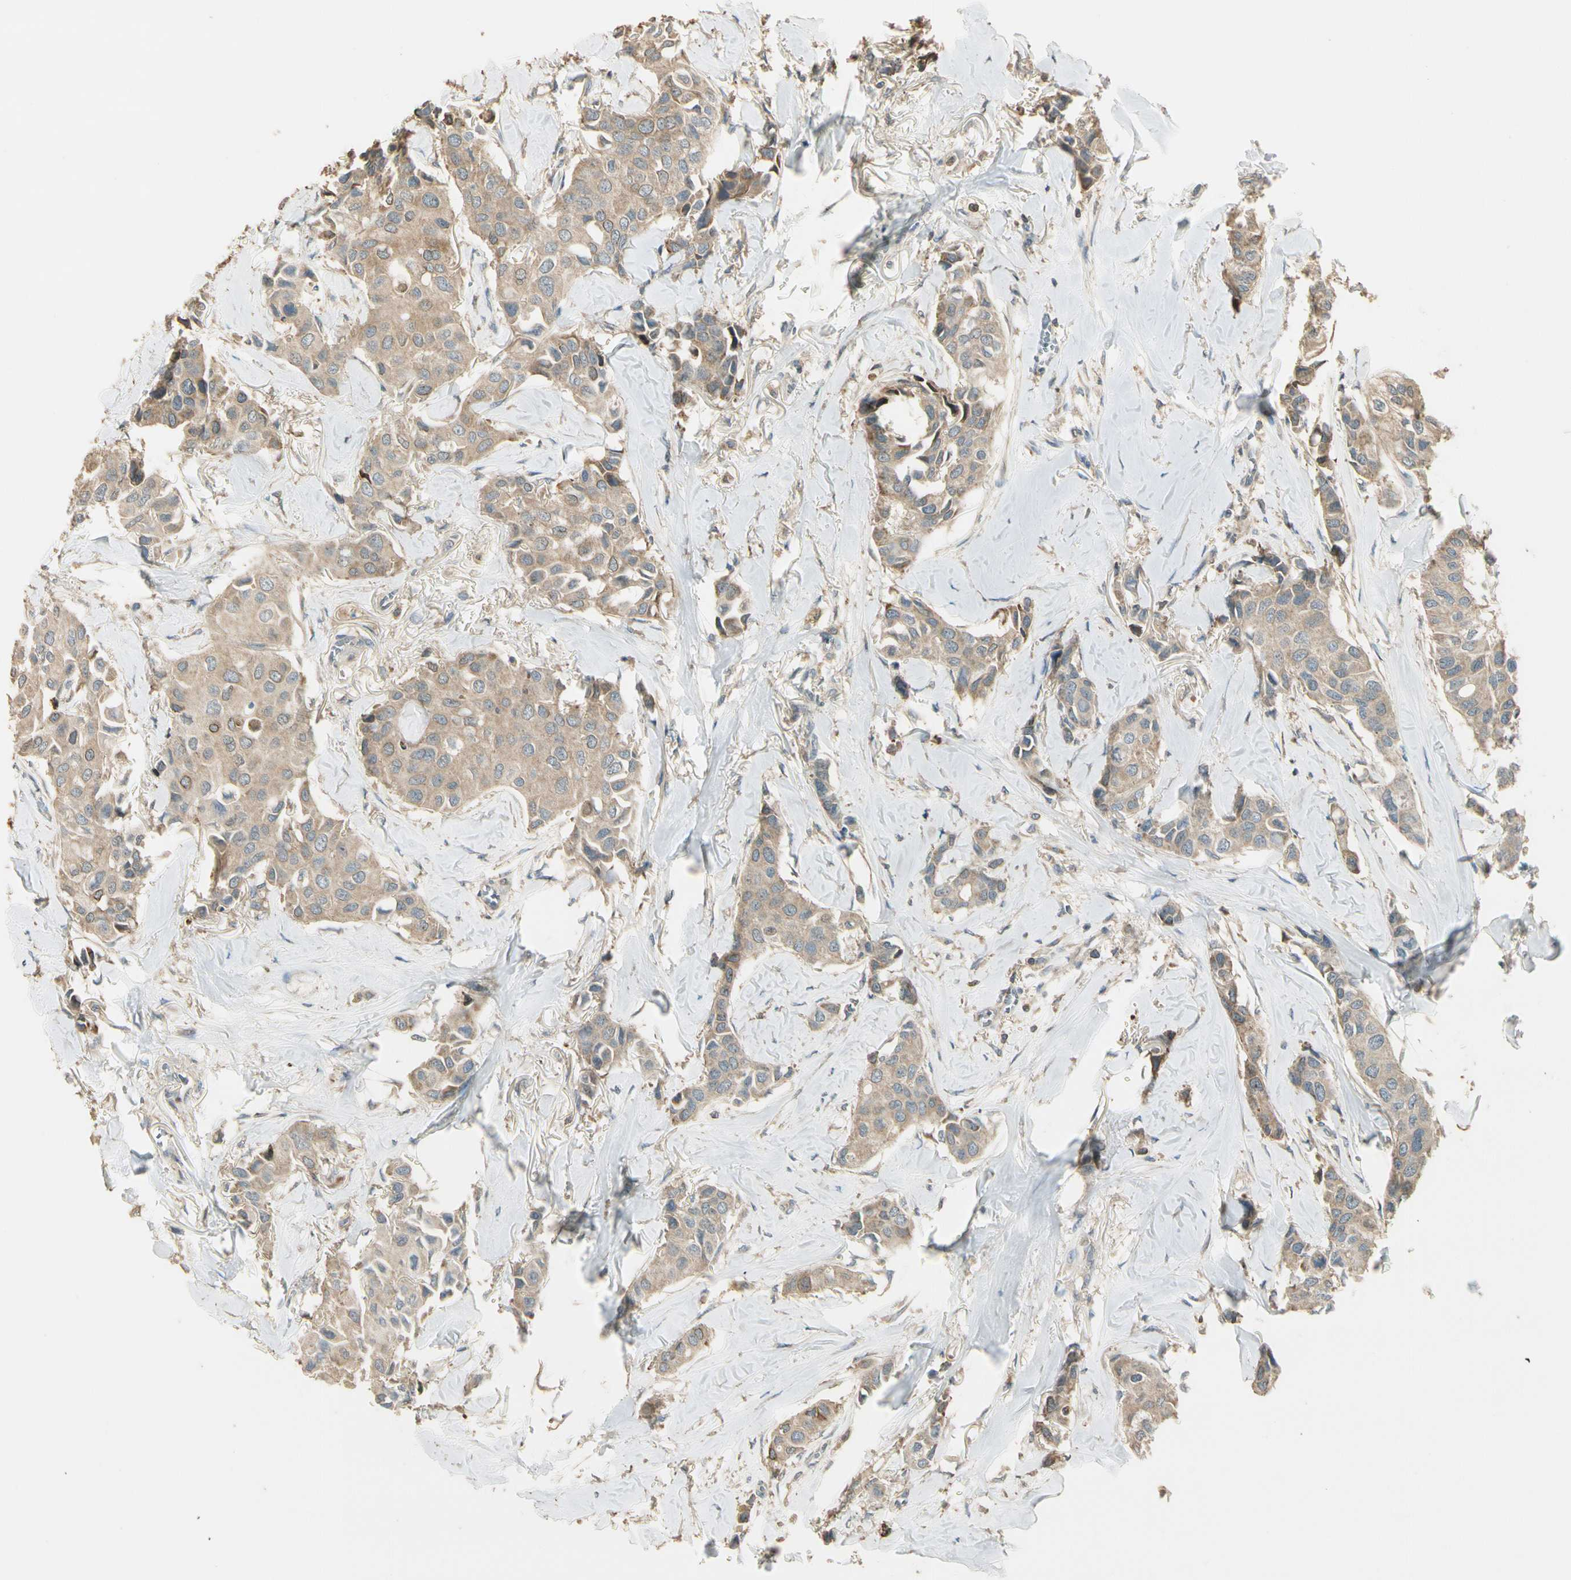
{"staining": {"intensity": "weak", "quantity": ">75%", "location": "cytoplasmic/membranous"}, "tissue": "breast cancer", "cell_type": "Tumor cells", "image_type": "cancer", "snomed": [{"axis": "morphology", "description": "Duct carcinoma"}, {"axis": "topography", "description": "Breast"}], "caption": "This micrograph reveals immunohistochemistry staining of human invasive ductal carcinoma (breast), with low weak cytoplasmic/membranous expression in about >75% of tumor cells.", "gene": "PLXNA1", "patient": {"sex": "female", "age": 80}}